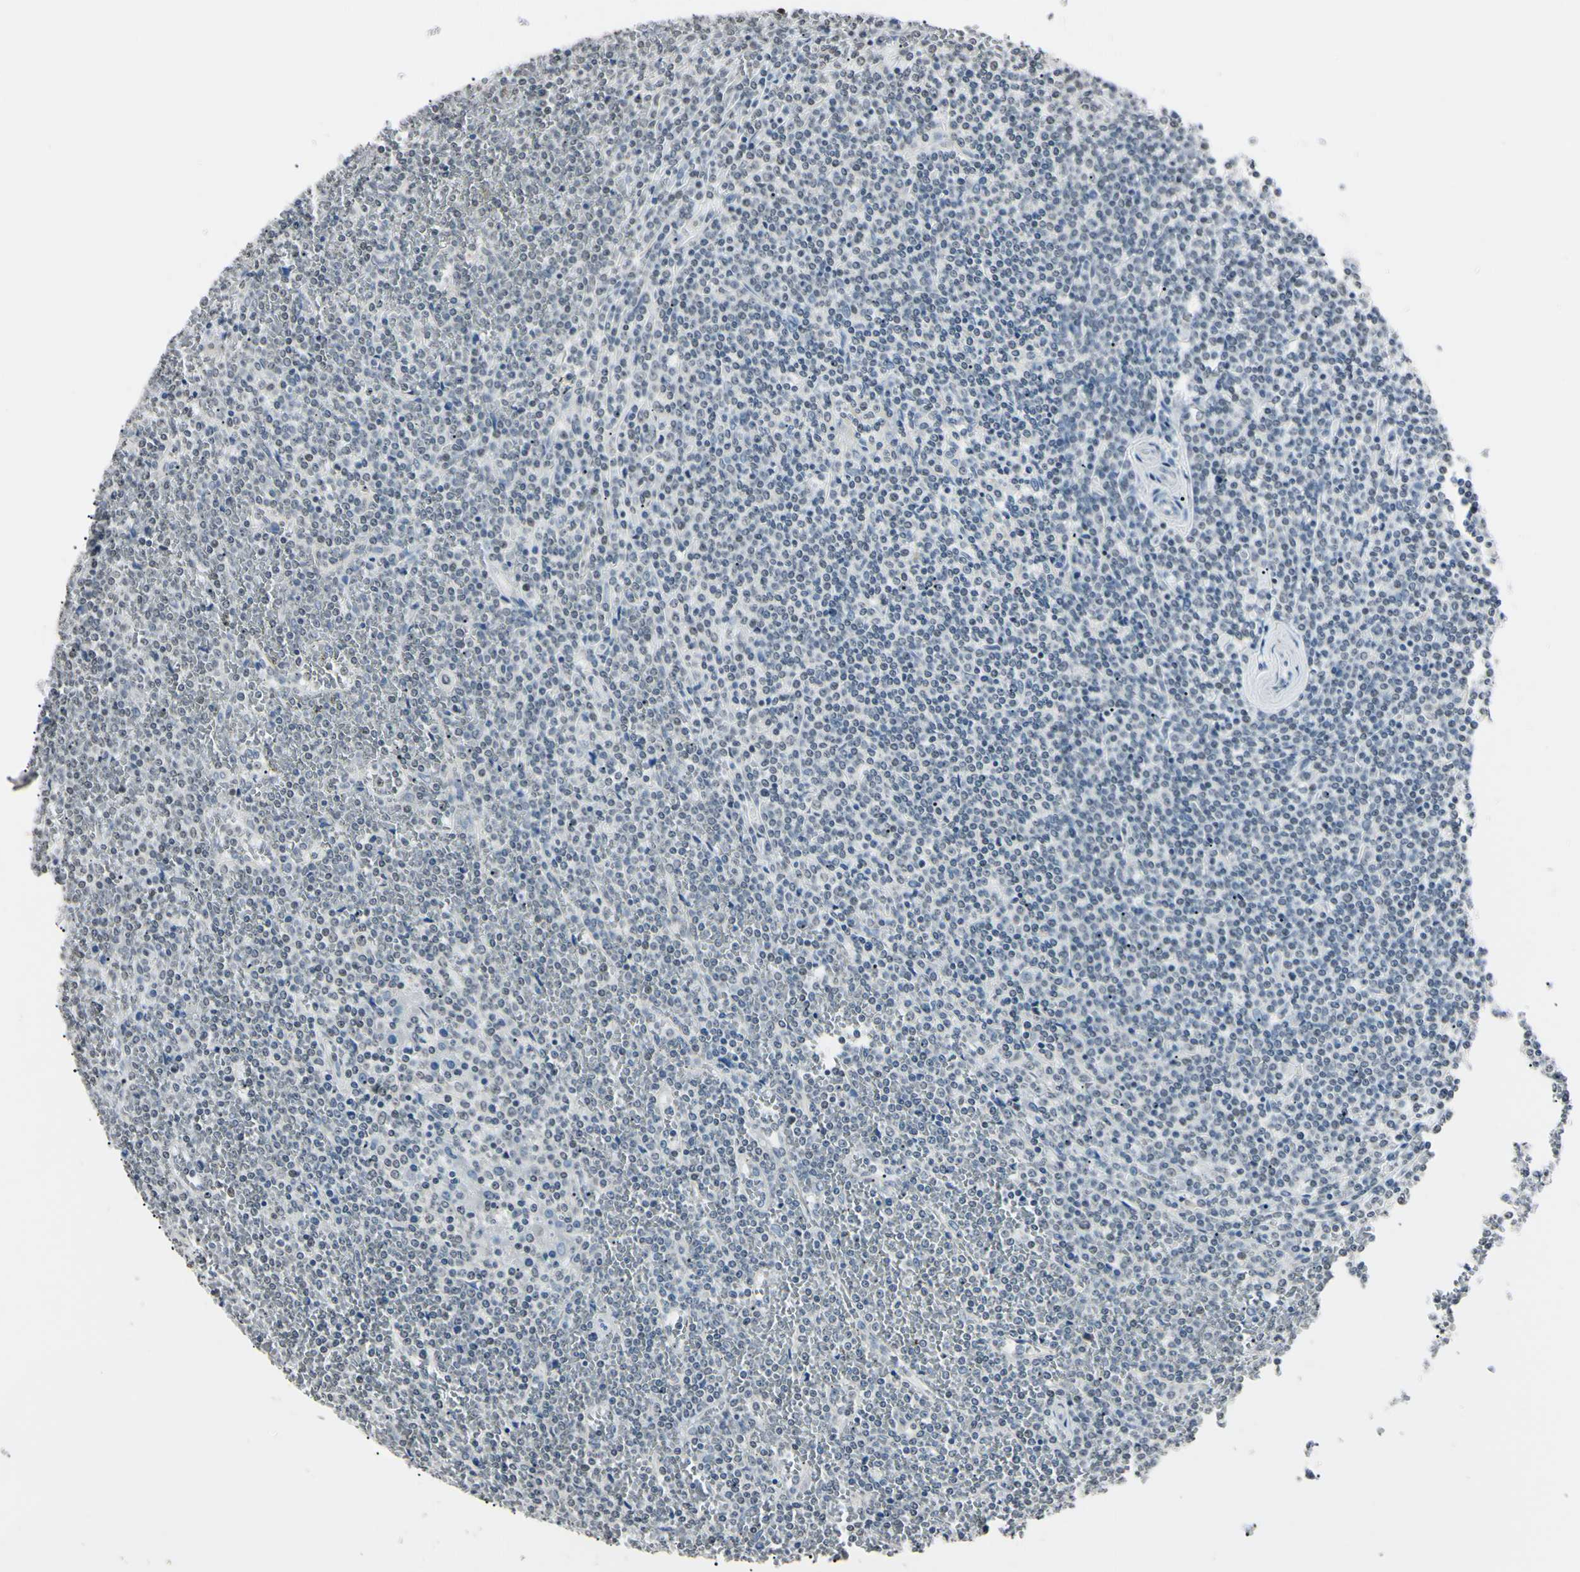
{"staining": {"intensity": "weak", "quantity": "<25%", "location": "nuclear"}, "tissue": "lymphoma", "cell_type": "Tumor cells", "image_type": "cancer", "snomed": [{"axis": "morphology", "description": "Malignant lymphoma, non-Hodgkin's type, Low grade"}, {"axis": "topography", "description": "Spleen"}], "caption": "This photomicrograph is of lymphoma stained with immunohistochemistry (IHC) to label a protein in brown with the nuclei are counter-stained blue. There is no positivity in tumor cells.", "gene": "CDC45", "patient": {"sex": "female", "age": 19}}